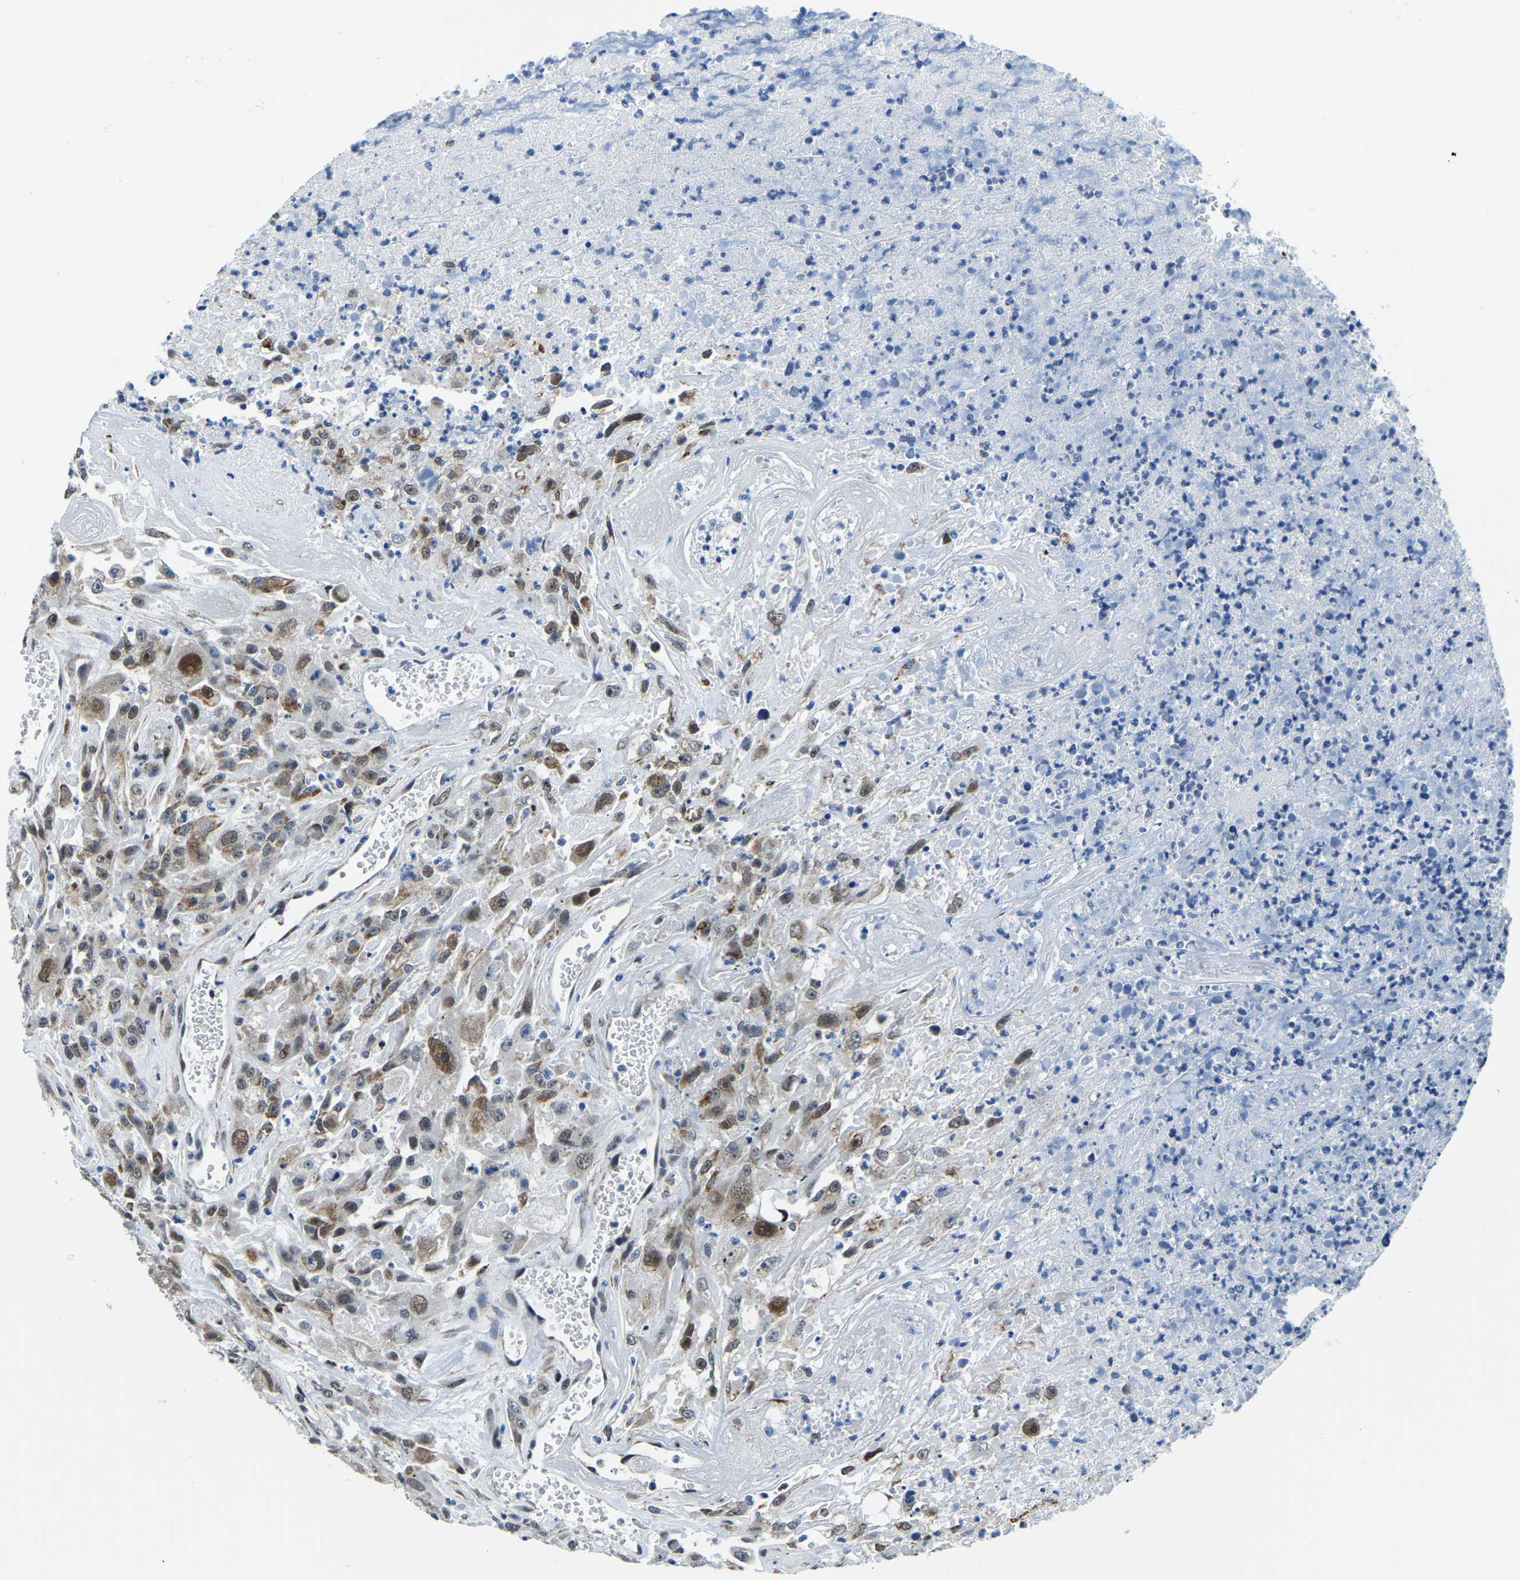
{"staining": {"intensity": "moderate", "quantity": ">75%", "location": "cytoplasmic/membranous,nuclear"}, "tissue": "urothelial cancer", "cell_type": "Tumor cells", "image_type": "cancer", "snomed": [{"axis": "morphology", "description": "Urothelial carcinoma, High grade"}, {"axis": "topography", "description": "Urinary bladder"}], "caption": "Immunohistochemical staining of urothelial carcinoma (high-grade) exhibits medium levels of moderate cytoplasmic/membranous and nuclear protein staining in approximately >75% of tumor cells.", "gene": "BNIP3L", "patient": {"sex": "male", "age": 46}}